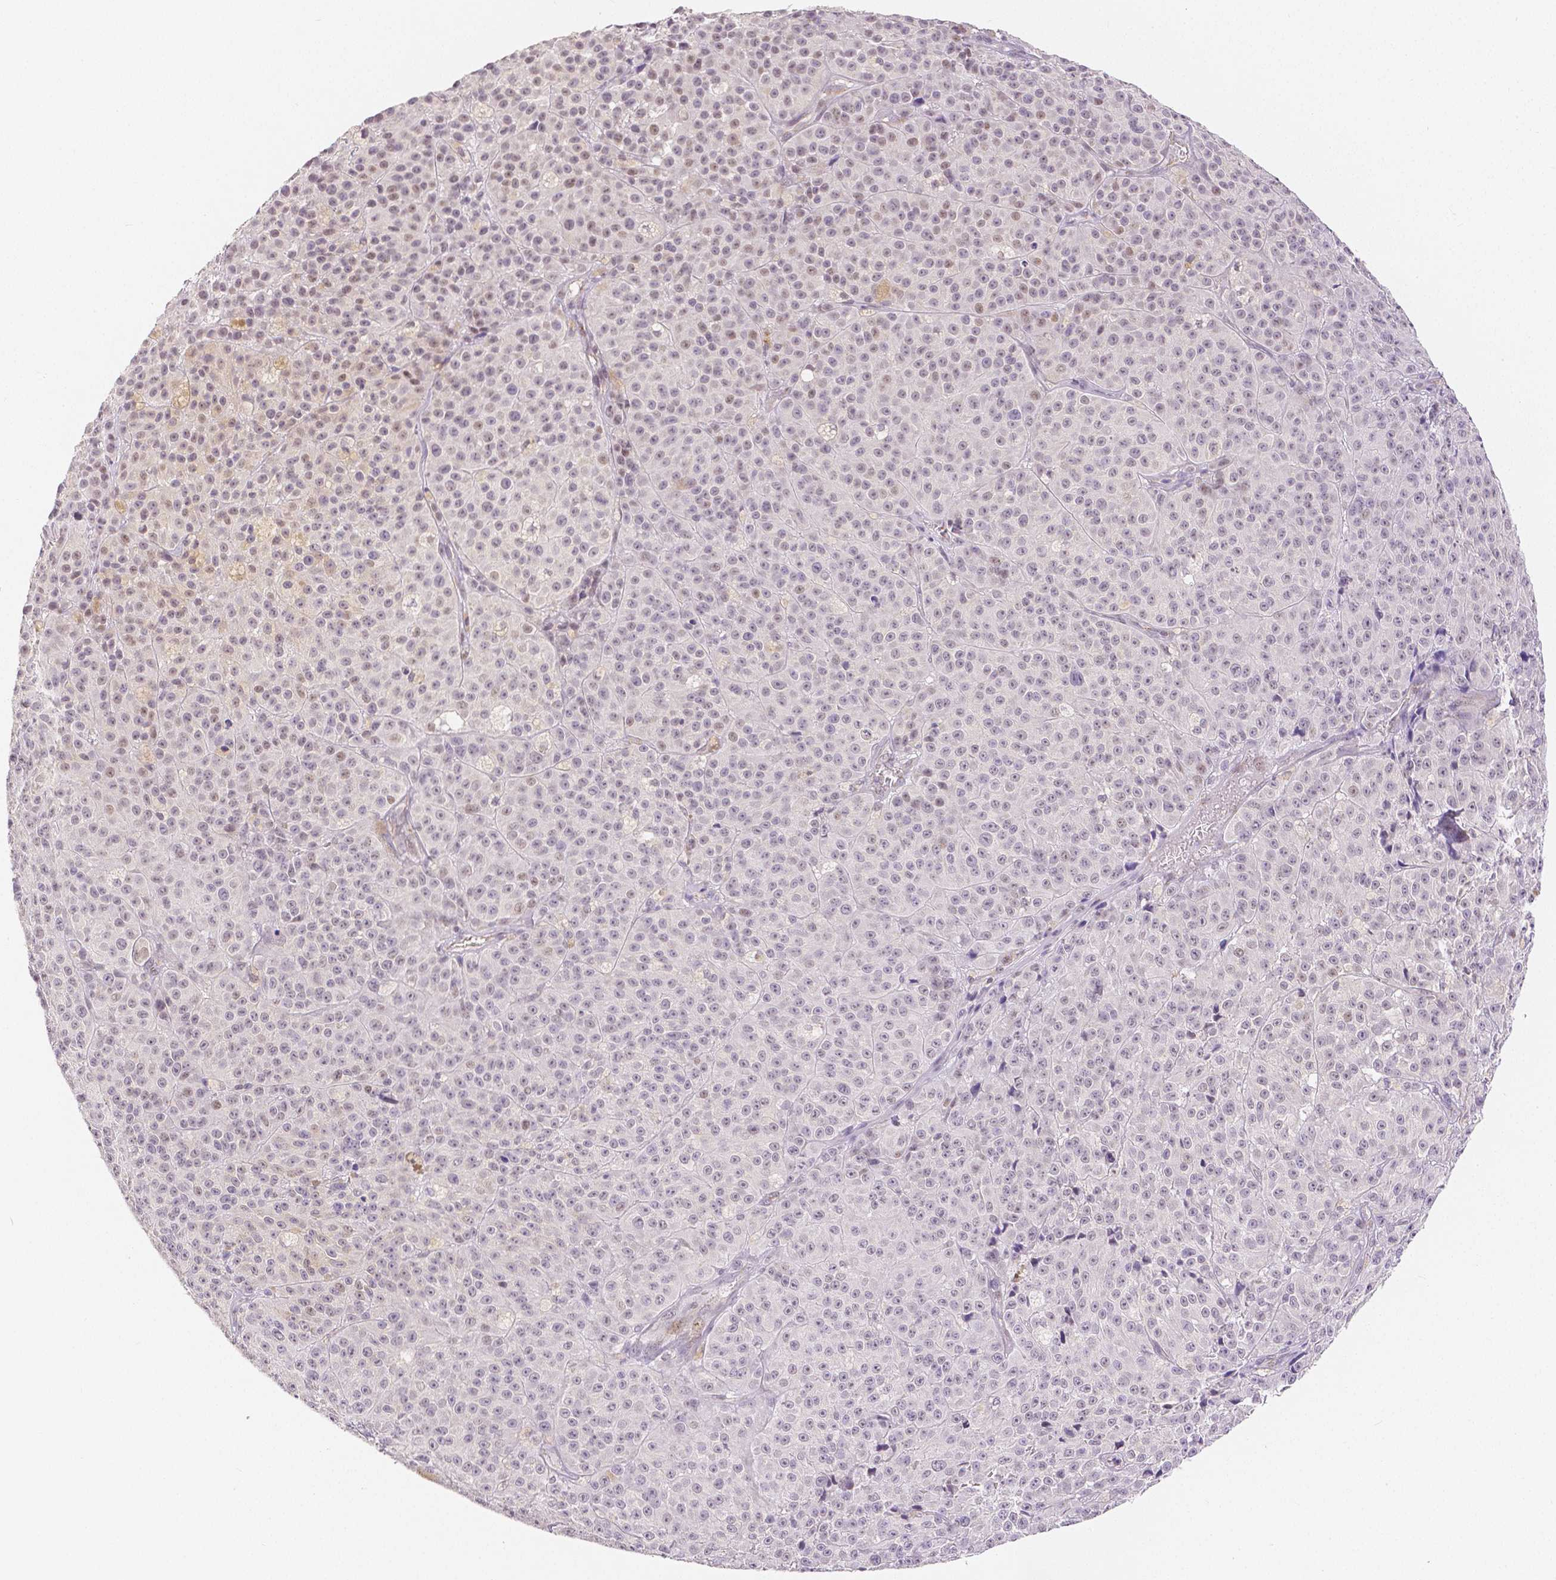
{"staining": {"intensity": "negative", "quantity": "none", "location": "none"}, "tissue": "melanoma", "cell_type": "Tumor cells", "image_type": "cancer", "snomed": [{"axis": "morphology", "description": "Malignant melanoma, NOS"}, {"axis": "topography", "description": "Skin"}], "caption": "IHC photomicrograph of neoplastic tissue: human melanoma stained with DAB (3,3'-diaminobenzidine) demonstrates no significant protein staining in tumor cells.", "gene": "OCLN", "patient": {"sex": "female", "age": 58}}